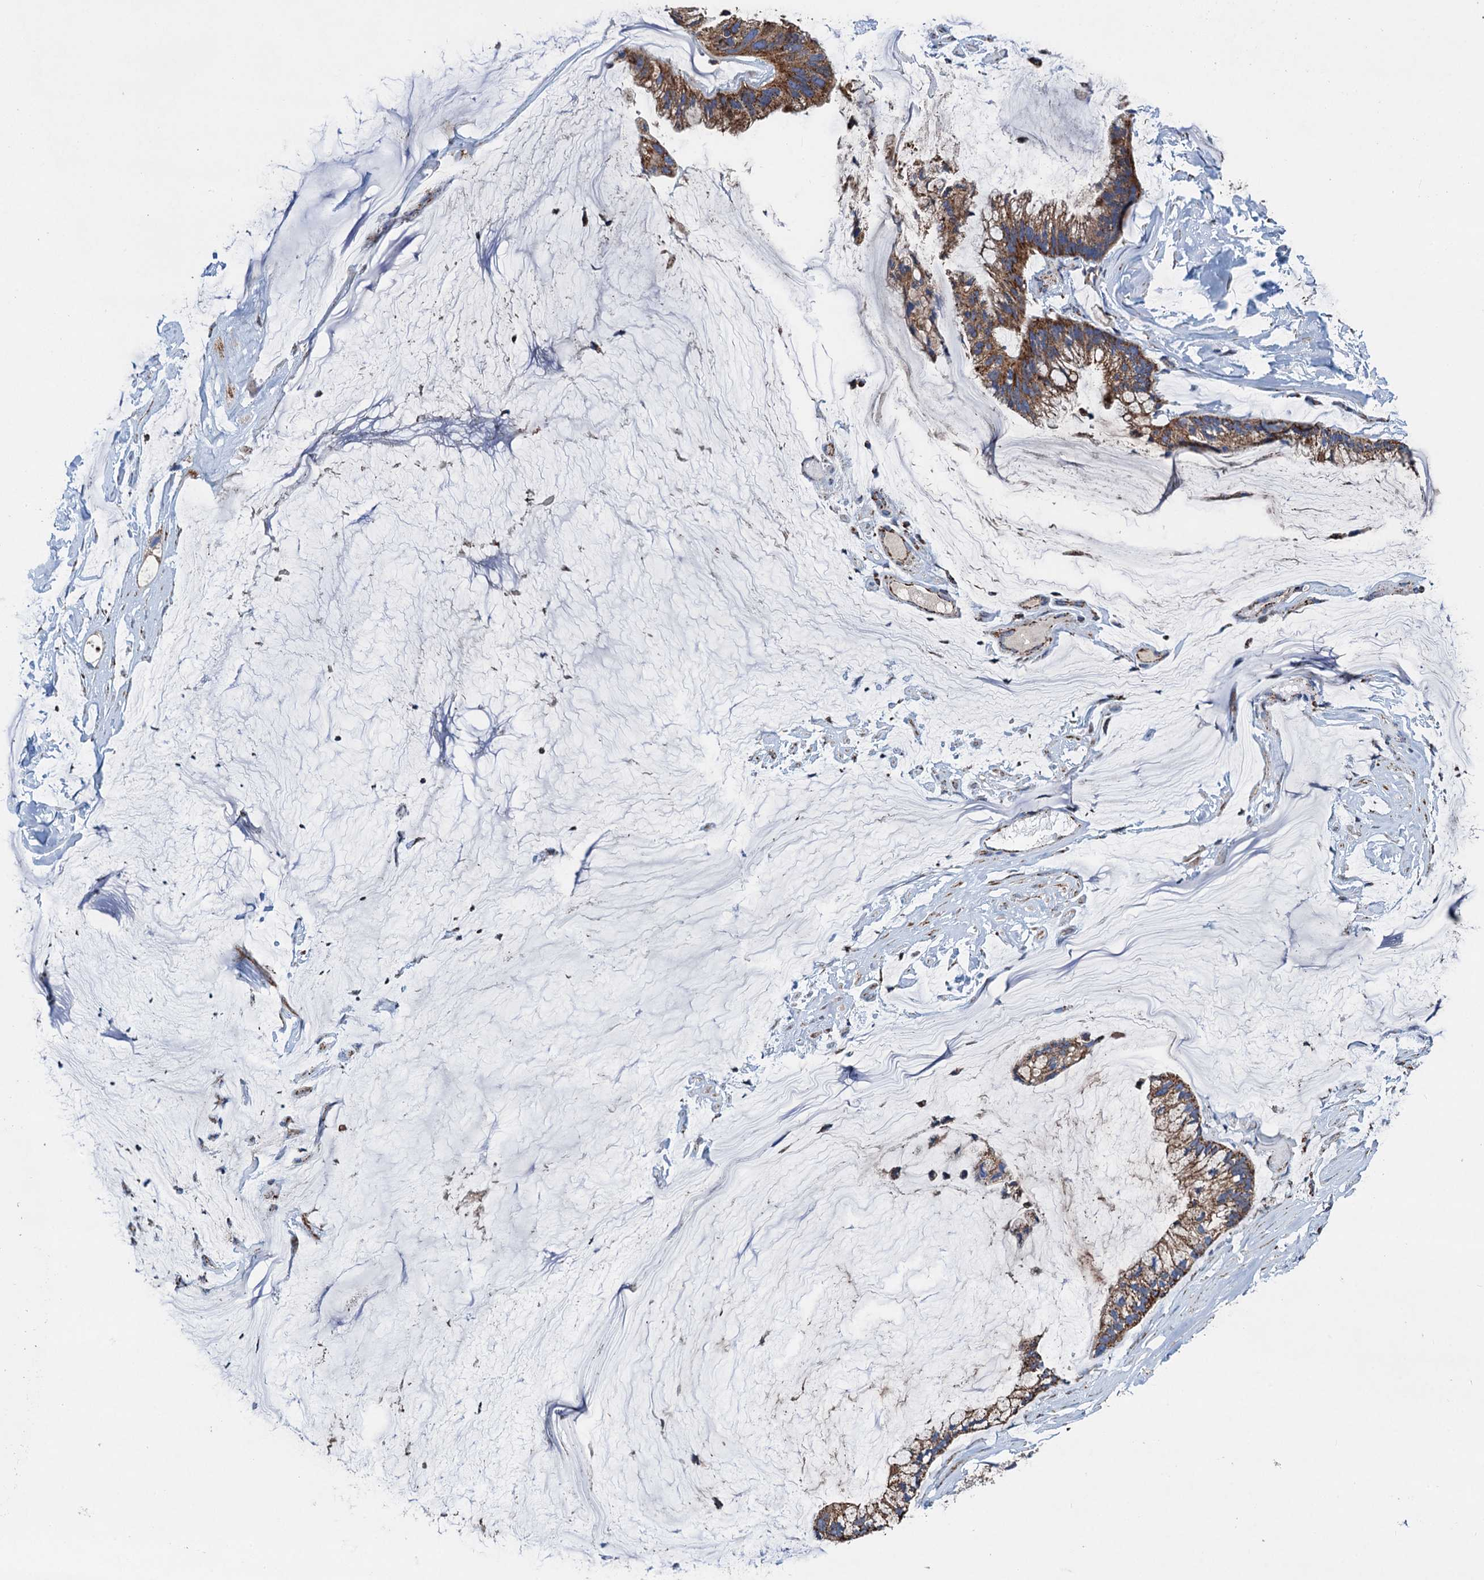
{"staining": {"intensity": "moderate", "quantity": ">75%", "location": "cytoplasmic/membranous"}, "tissue": "ovarian cancer", "cell_type": "Tumor cells", "image_type": "cancer", "snomed": [{"axis": "morphology", "description": "Cystadenocarcinoma, mucinous, NOS"}, {"axis": "topography", "description": "Ovary"}], "caption": "Immunohistochemical staining of human ovarian cancer (mucinous cystadenocarcinoma) exhibits medium levels of moderate cytoplasmic/membranous positivity in about >75% of tumor cells. Ihc stains the protein of interest in brown and the nuclei are stained blue.", "gene": "DGLUCY", "patient": {"sex": "female", "age": 39}}